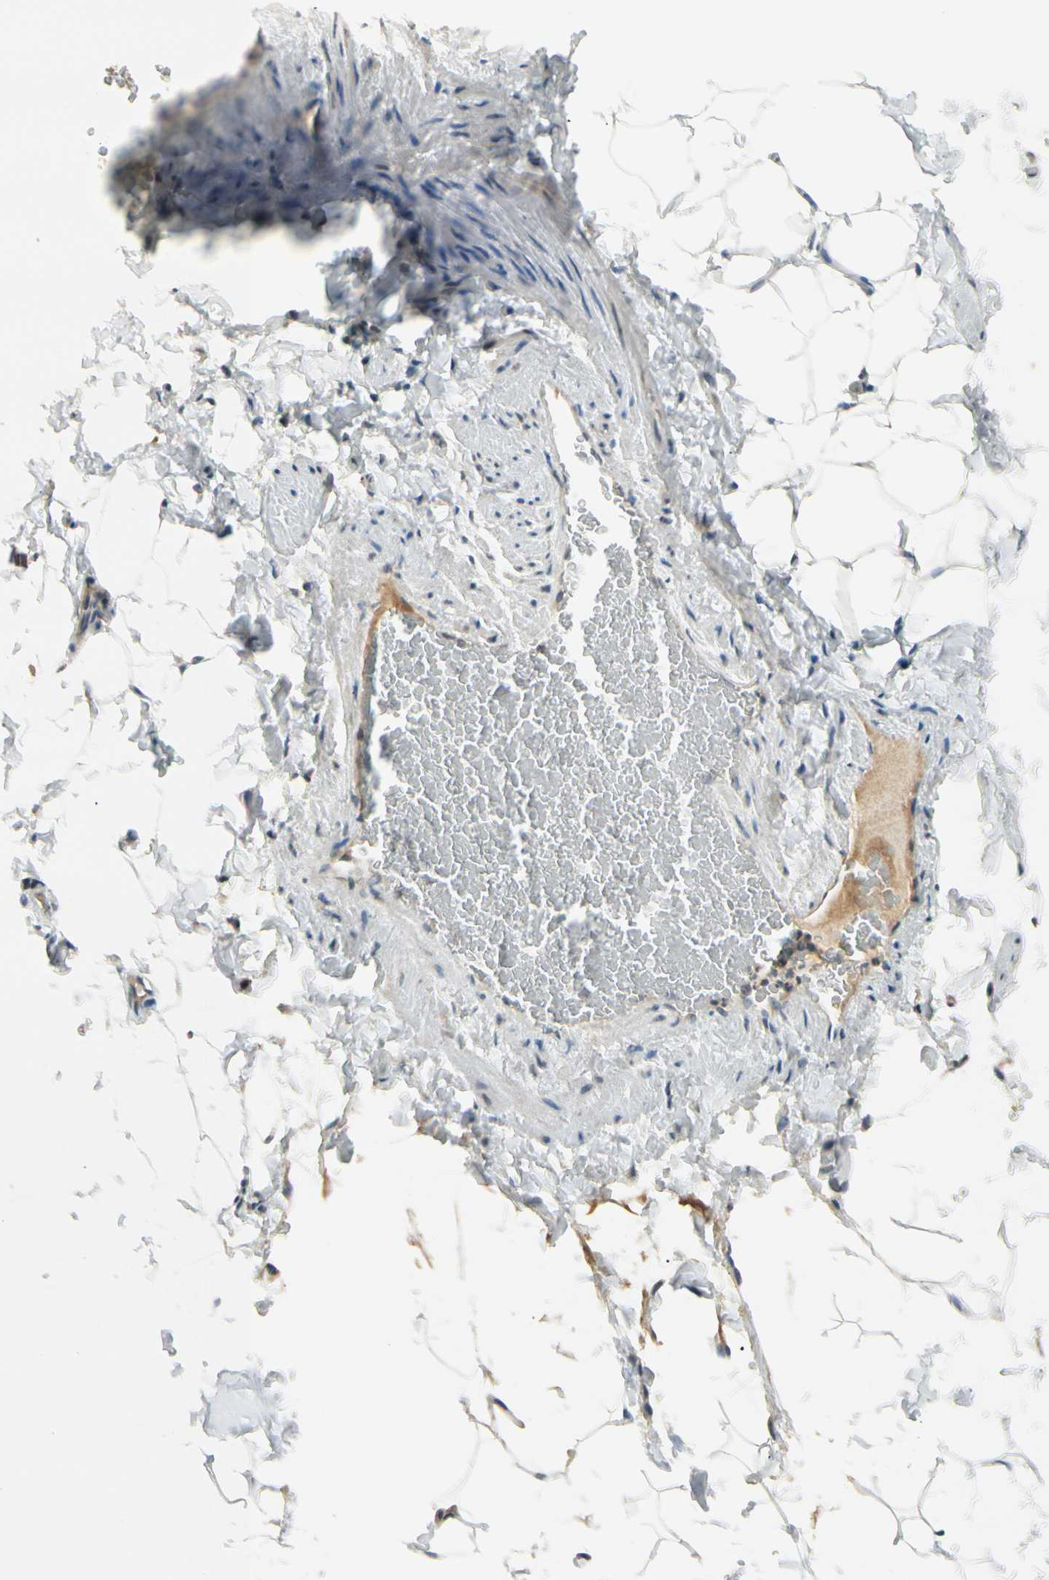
{"staining": {"intensity": "negative", "quantity": "none", "location": "none"}, "tissue": "adipose tissue", "cell_type": "Adipocytes", "image_type": "normal", "snomed": [{"axis": "morphology", "description": "Normal tissue, NOS"}, {"axis": "topography", "description": "Vascular tissue"}], "caption": "This is an IHC micrograph of unremarkable adipose tissue. There is no expression in adipocytes.", "gene": "FGF10", "patient": {"sex": "male", "age": 41}}